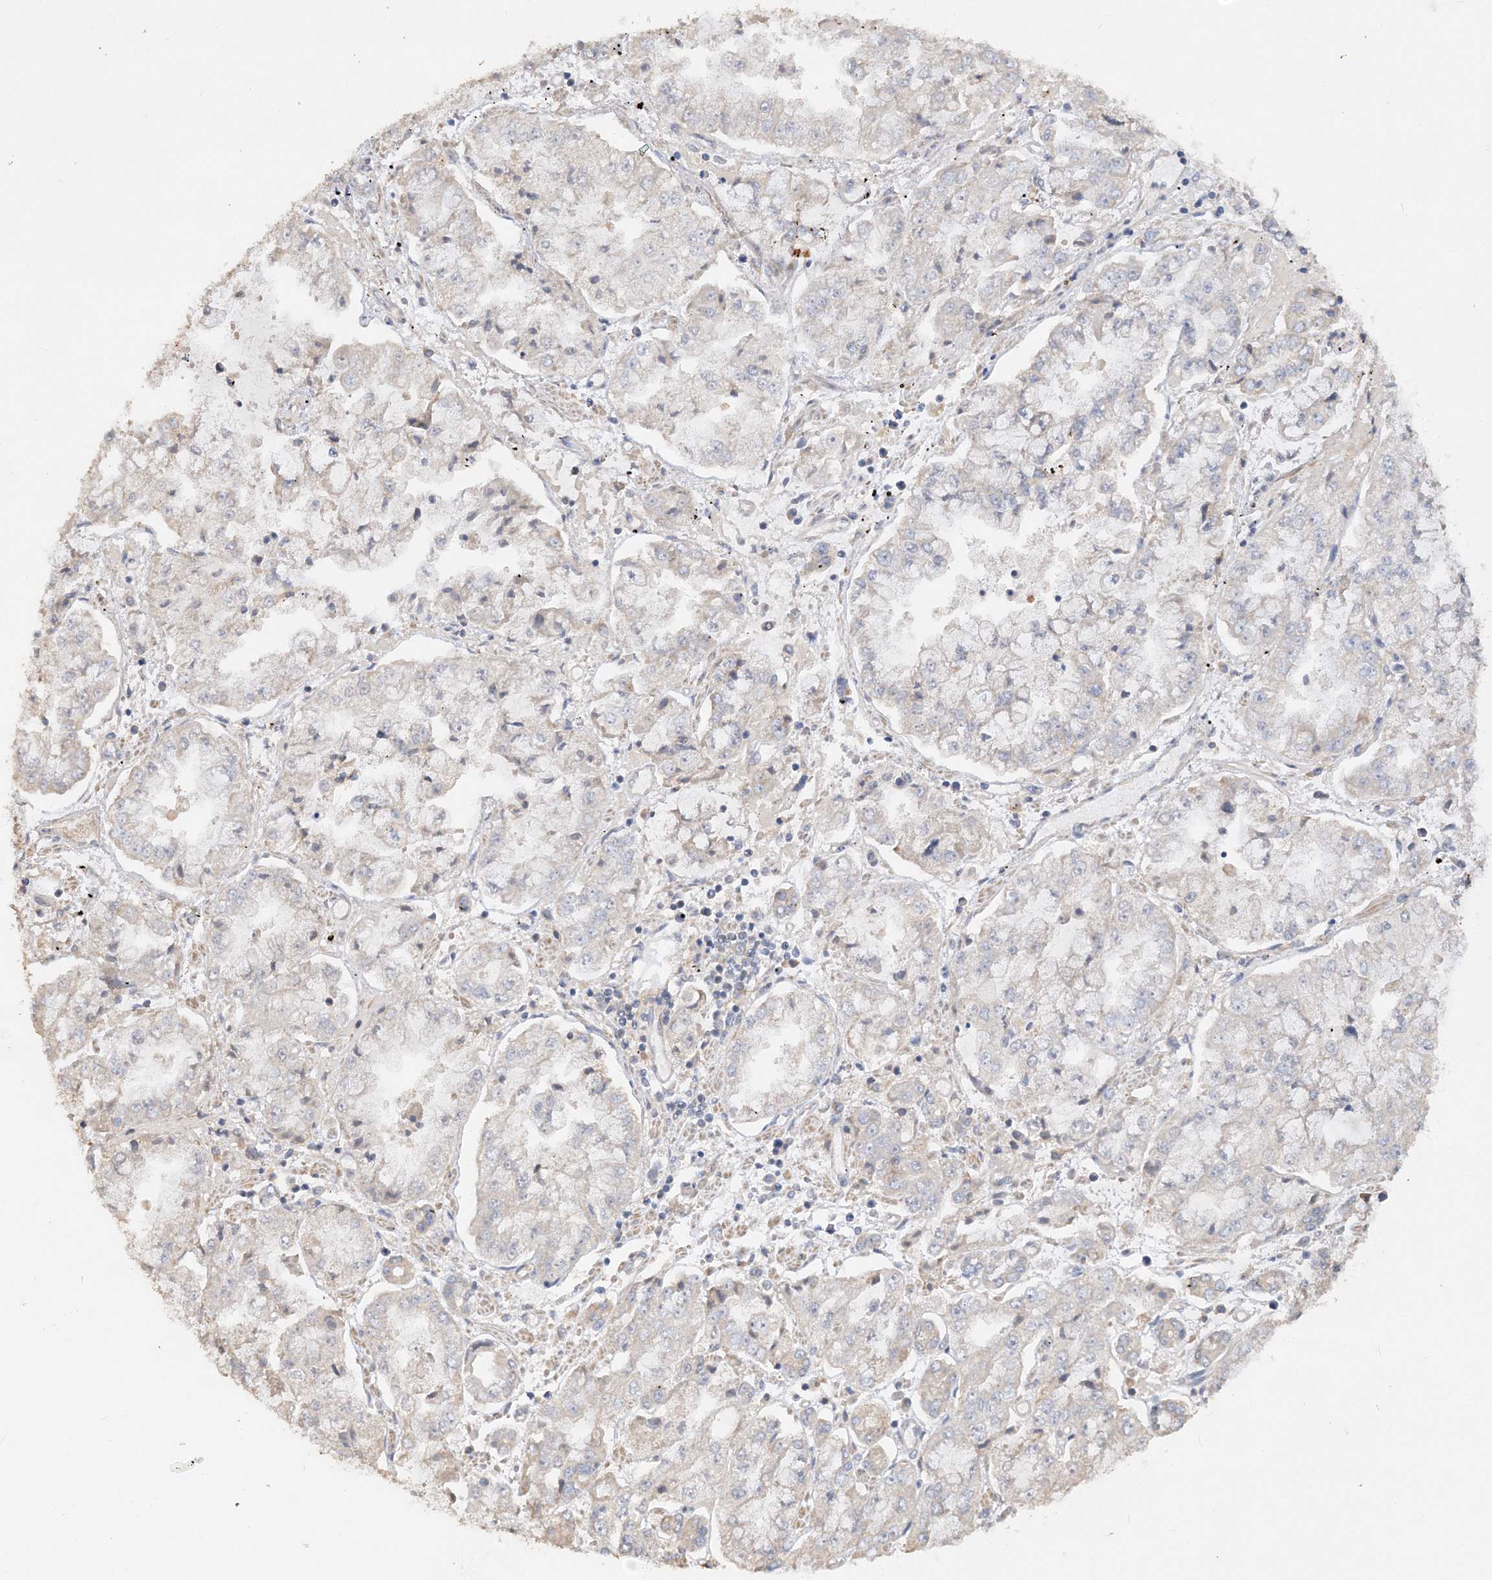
{"staining": {"intensity": "negative", "quantity": "none", "location": "none"}, "tissue": "stomach cancer", "cell_type": "Tumor cells", "image_type": "cancer", "snomed": [{"axis": "morphology", "description": "Adenocarcinoma, NOS"}, {"axis": "topography", "description": "Stomach"}], "caption": "This is an immunohistochemistry (IHC) micrograph of stomach cancer. There is no positivity in tumor cells.", "gene": "GRINA", "patient": {"sex": "male", "age": 76}}